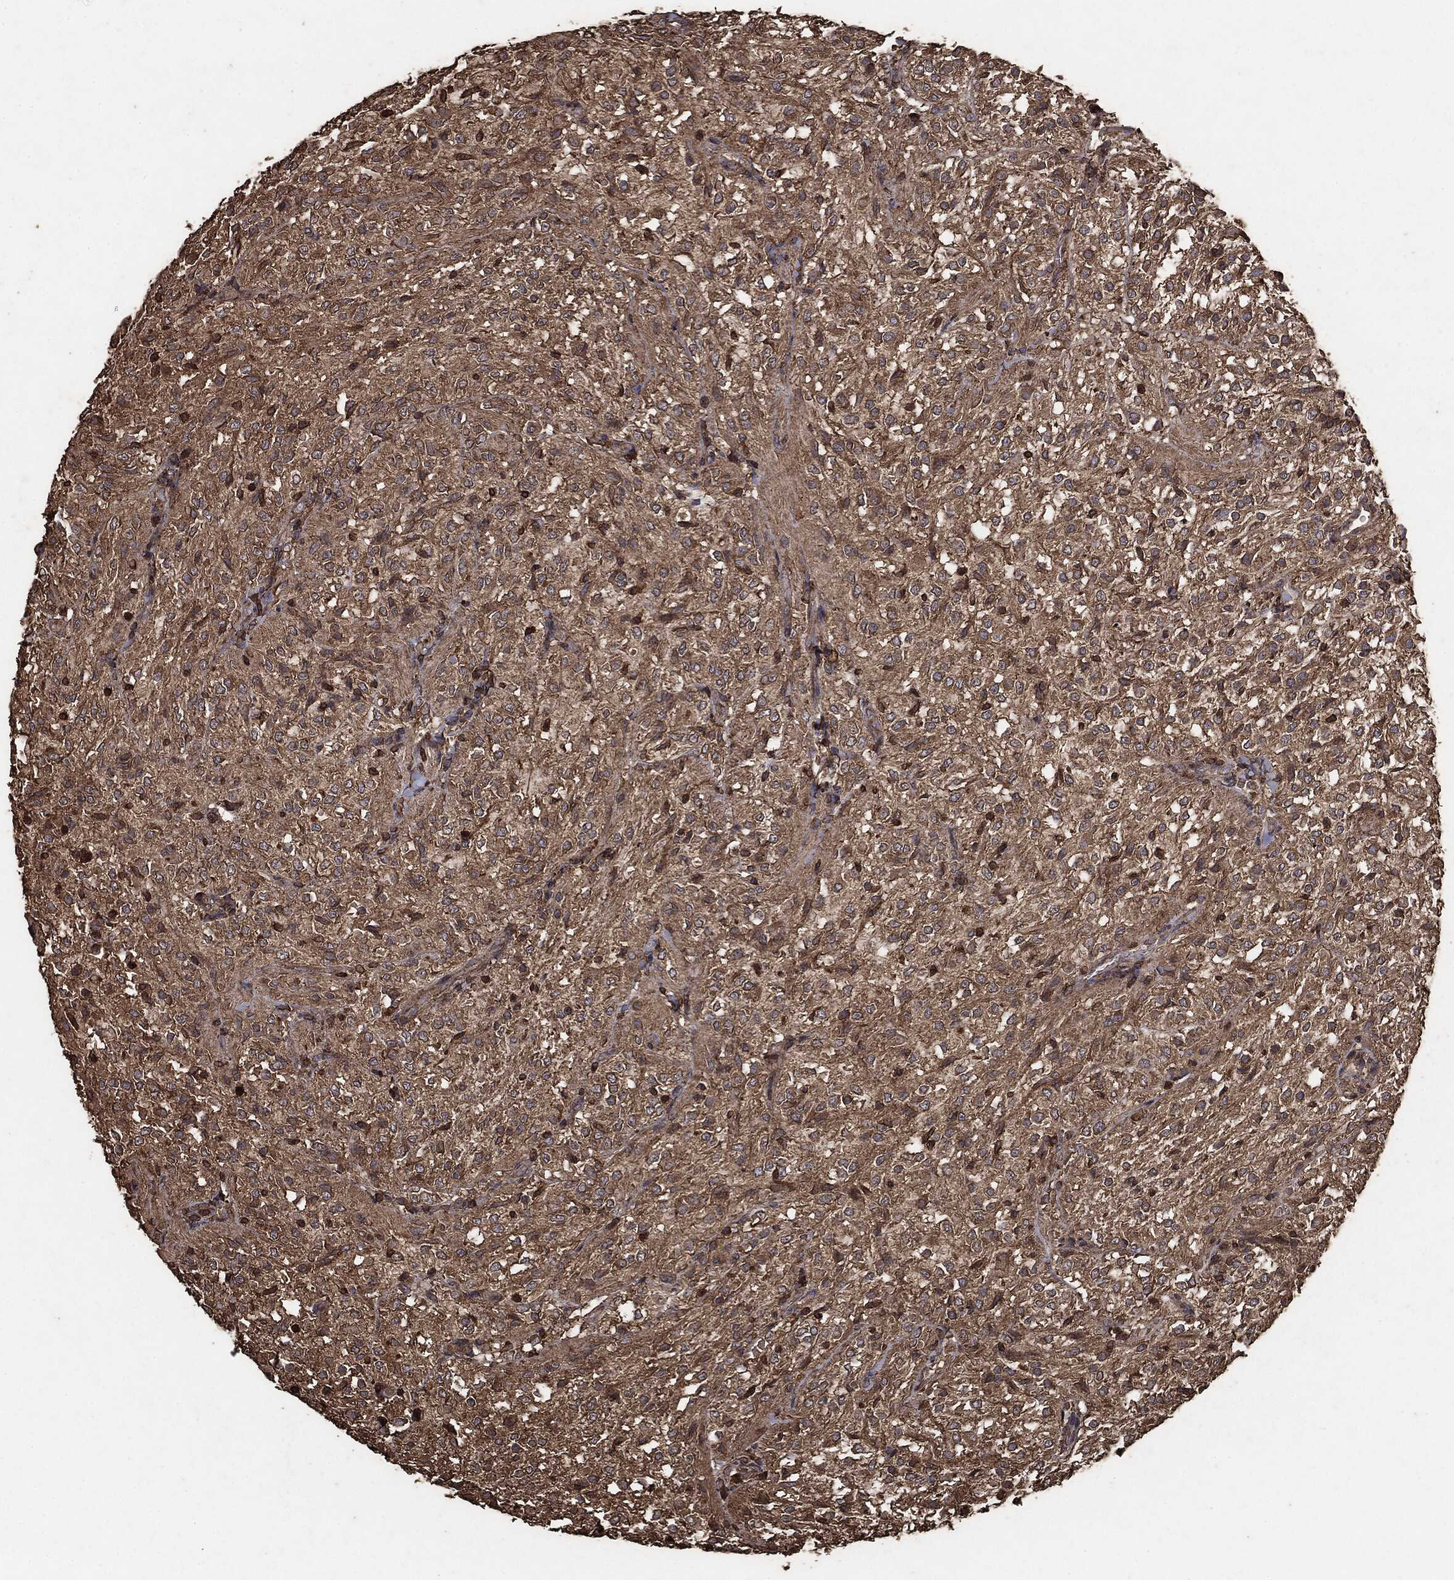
{"staining": {"intensity": "moderate", "quantity": ">75%", "location": "cytoplasmic/membranous"}, "tissue": "glioma", "cell_type": "Tumor cells", "image_type": "cancer", "snomed": [{"axis": "morphology", "description": "Glioma, malignant, Low grade"}, {"axis": "topography", "description": "Brain"}], "caption": "A high-resolution histopathology image shows immunohistochemistry staining of glioma, which demonstrates moderate cytoplasmic/membranous expression in approximately >75% of tumor cells.", "gene": "MTOR", "patient": {"sex": "male", "age": 3}}